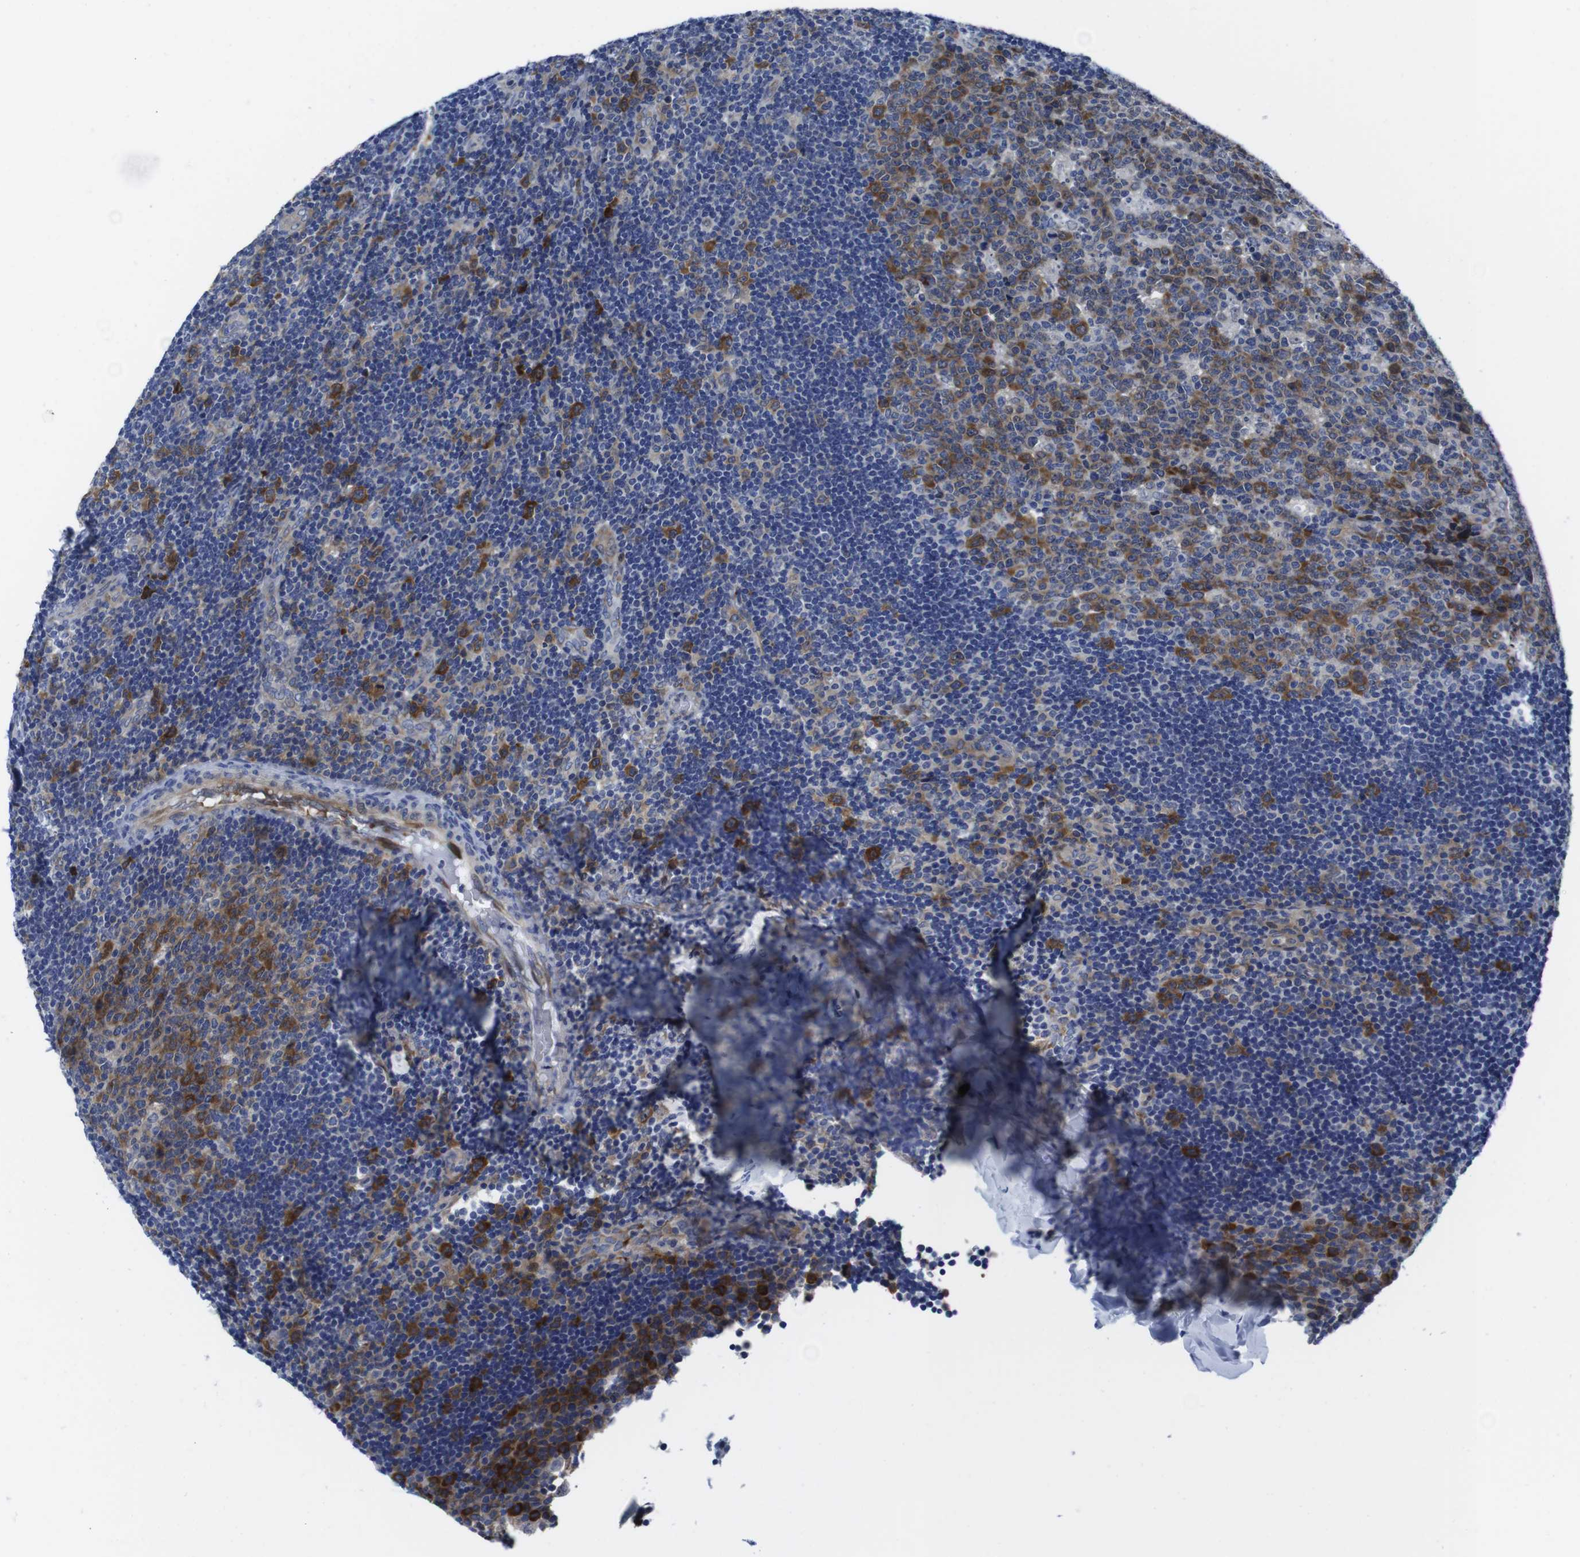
{"staining": {"intensity": "moderate", "quantity": "25%-75%", "location": "cytoplasmic/membranous"}, "tissue": "lymph node", "cell_type": "Germinal center cells", "image_type": "normal", "snomed": [{"axis": "morphology", "description": "Normal tissue, NOS"}, {"axis": "topography", "description": "Lymph node"}, {"axis": "topography", "description": "Salivary gland"}], "caption": "Moderate cytoplasmic/membranous expression for a protein is seen in approximately 25%-75% of germinal center cells of benign lymph node using immunohistochemistry (IHC).", "gene": "EIF4A1", "patient": {"sex": "male", "age": 8}}